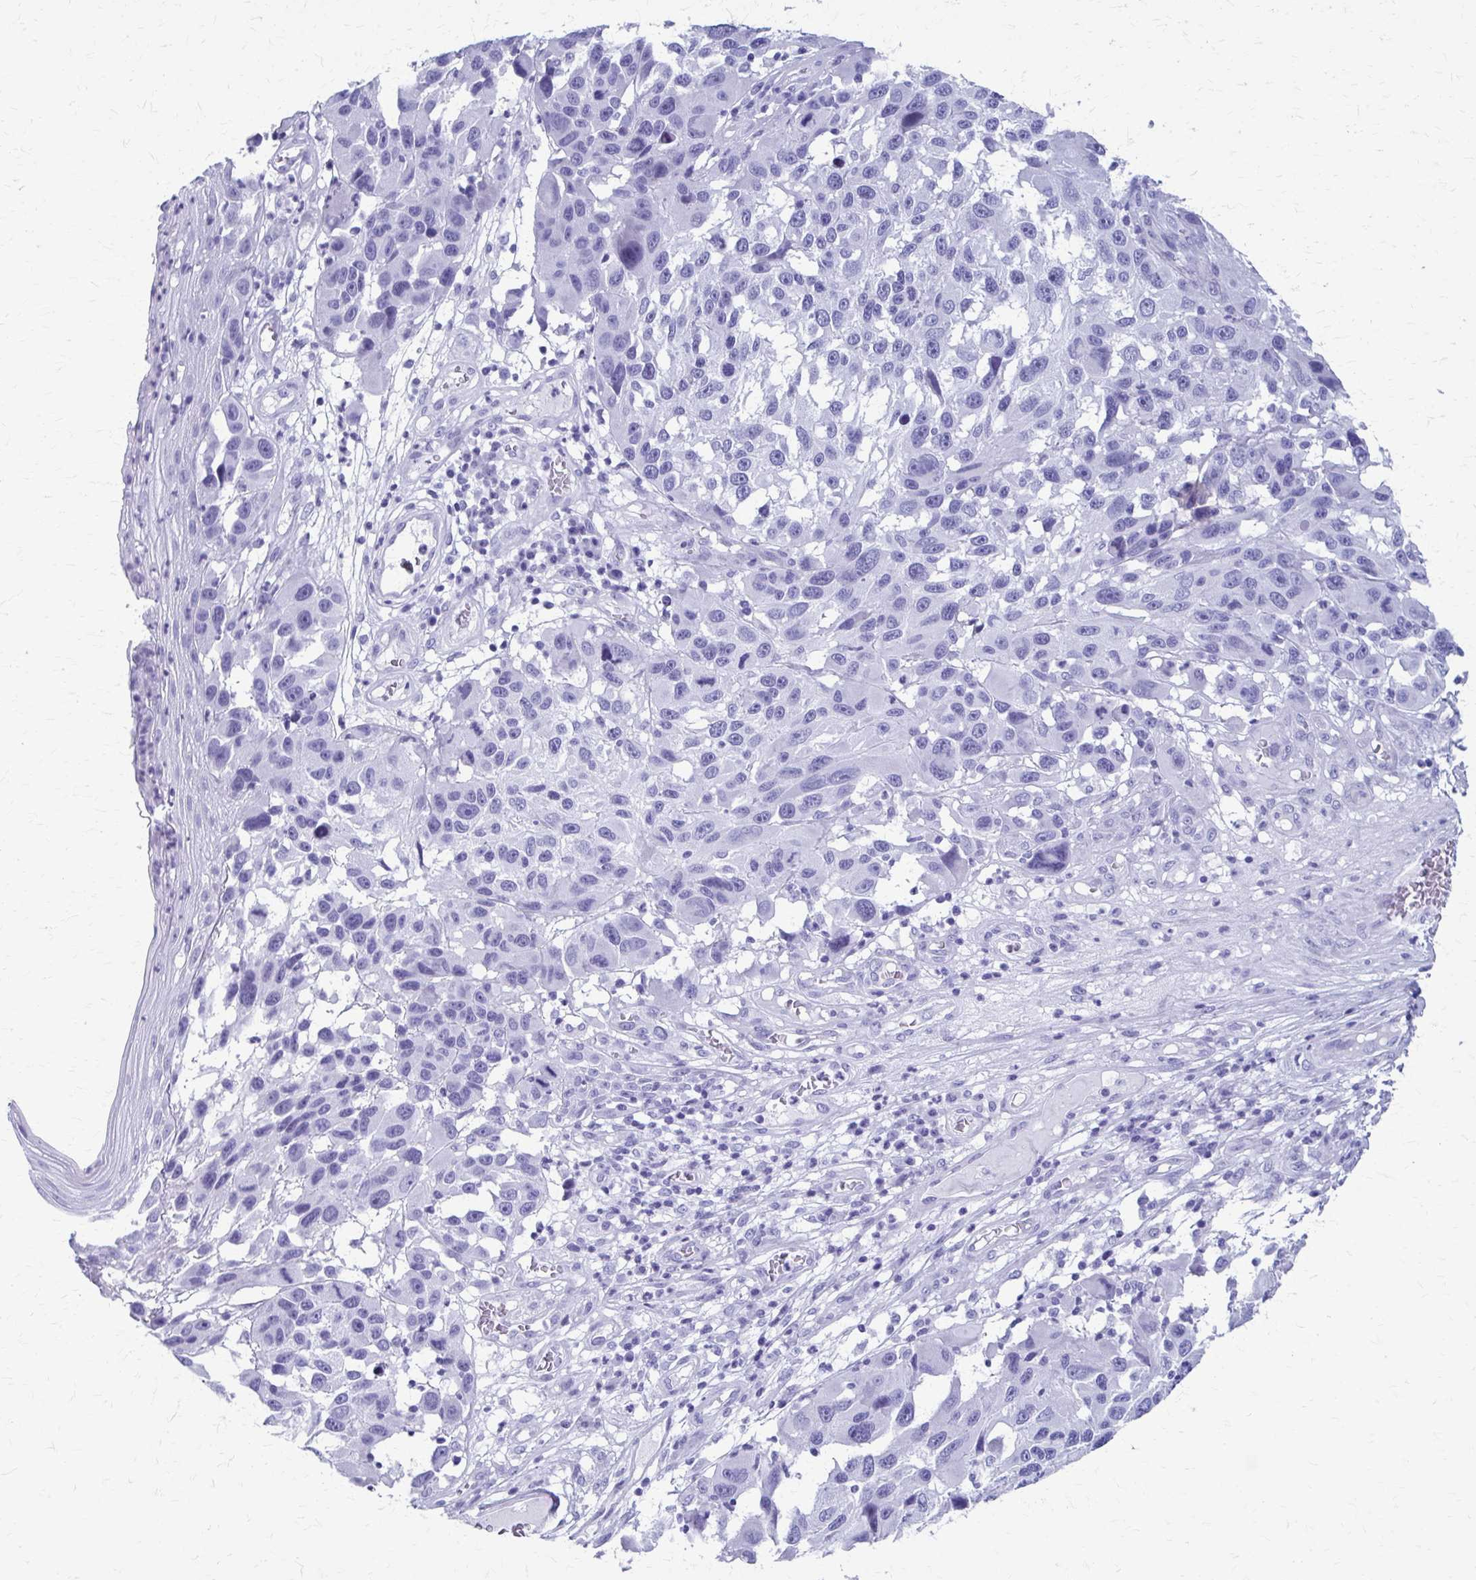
{"staining": {"intensity": "negative", "quantity": "none", "location": "none"}, "tissue": "melanoma", "cell_type": "Tumor cells", "image_type": "cancer", "snomed": [{"axis": "morphology", "description": "Malignant melanoma, NOS"}, {"axis": "topography", "description": "Skin"}], "caption": "The micrograph exhibits no significant positivity in tumor cells of melanoma.", "gene": "CELF5", "patient": {"sex": "male", "age": 53}}